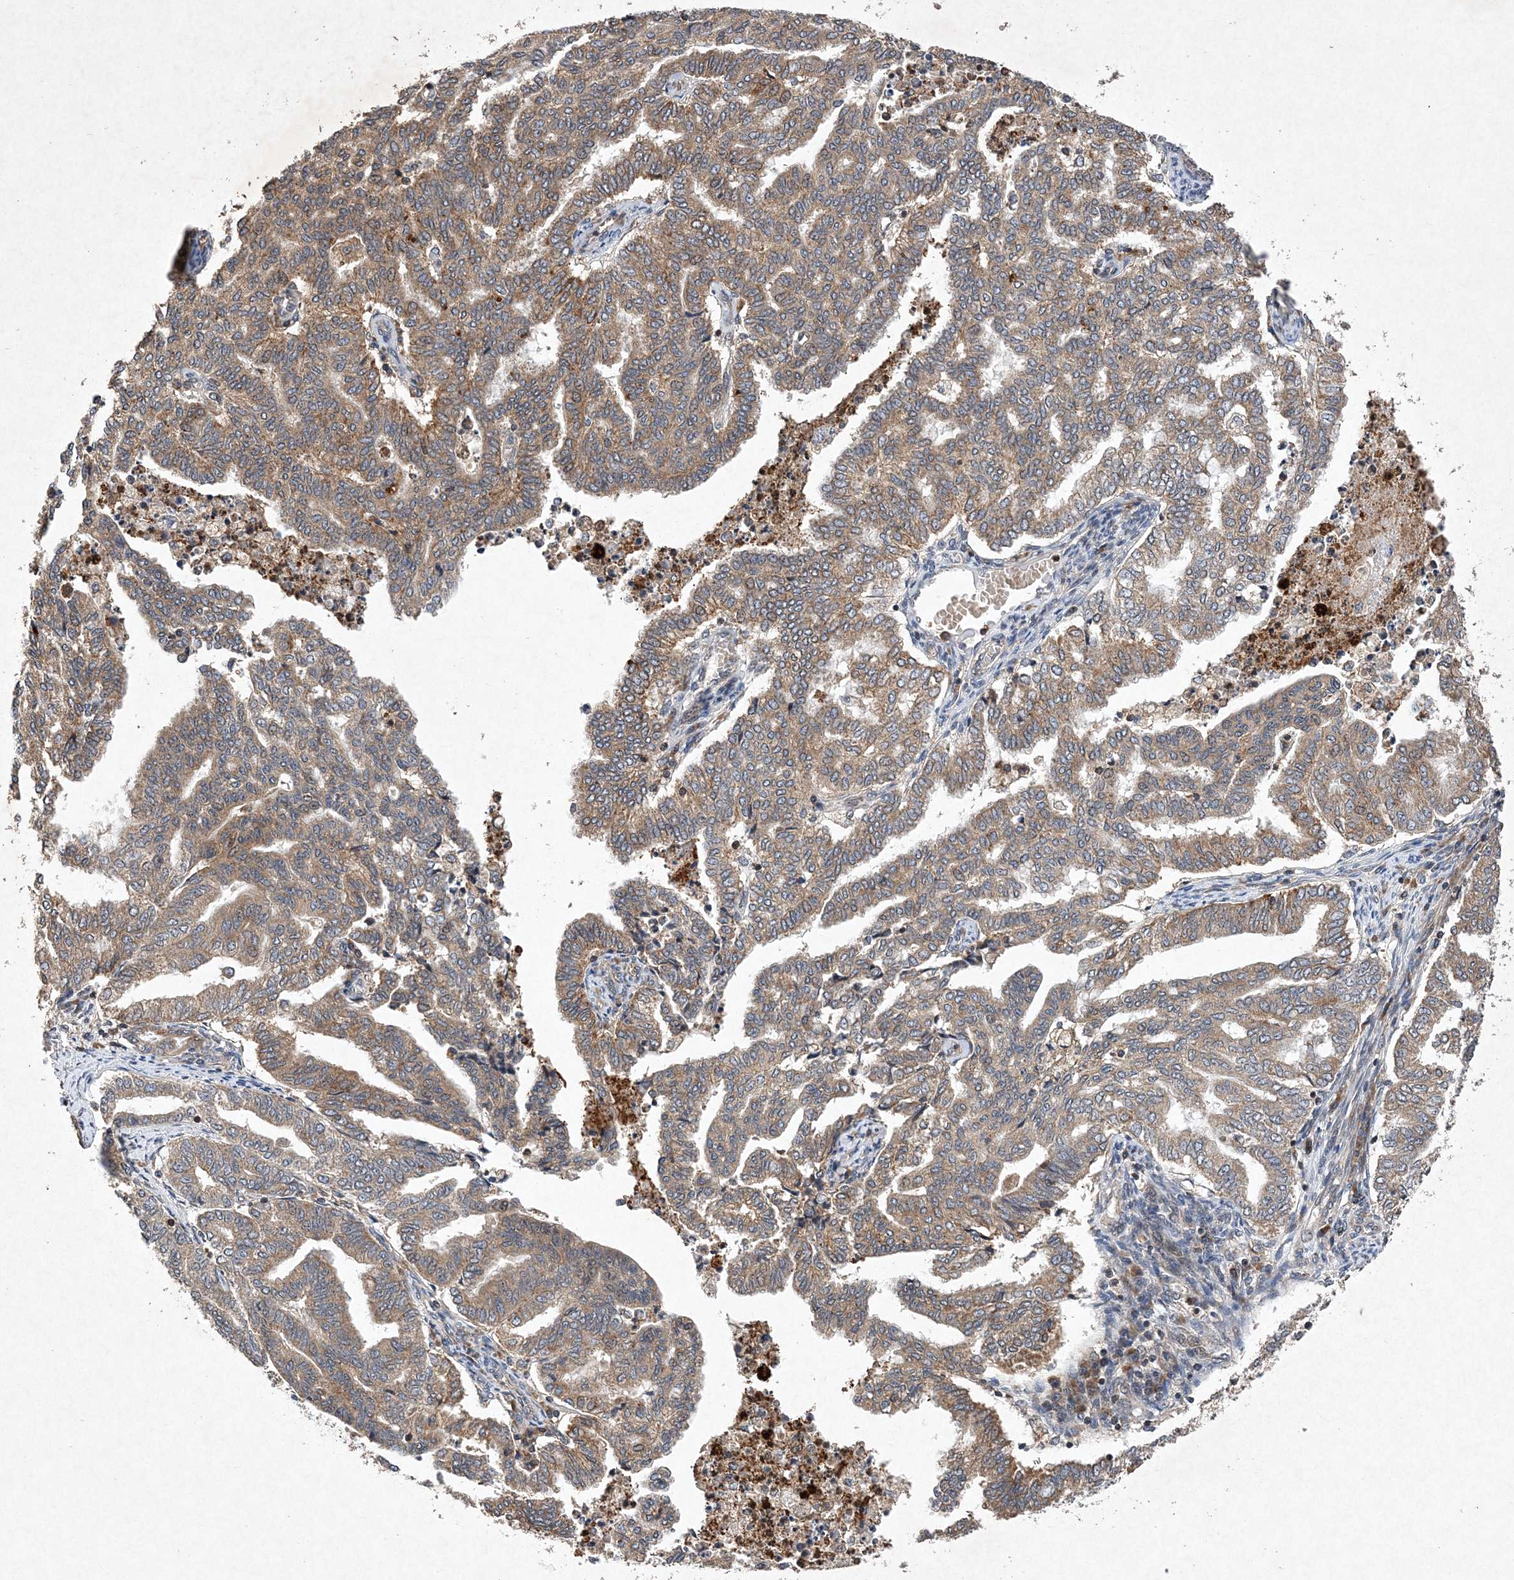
{"staining": {"intensity": "moderate", "quantity": ">75%", "location": "cytoplasmic/membranous"}, "tissue": "endometrial cancer", "cell_type": "Tumor cells", "image_type": "cancer", "snomed": [{"axis": "morphology", "description": "Adenocarcinoma, NOS"}, {"axis": "topography", "description": "Endometrium"}], "caption": "A high-resolution histopathology image shows immunohistochemistry (IHC) staining of adenocarcinoma (endometrial), which displays moderate cytoplasmic/membranous expression in about >75% of tumor cells.", "gene": "PROSER1", "patient": {"sex": "female", "age": 79}}